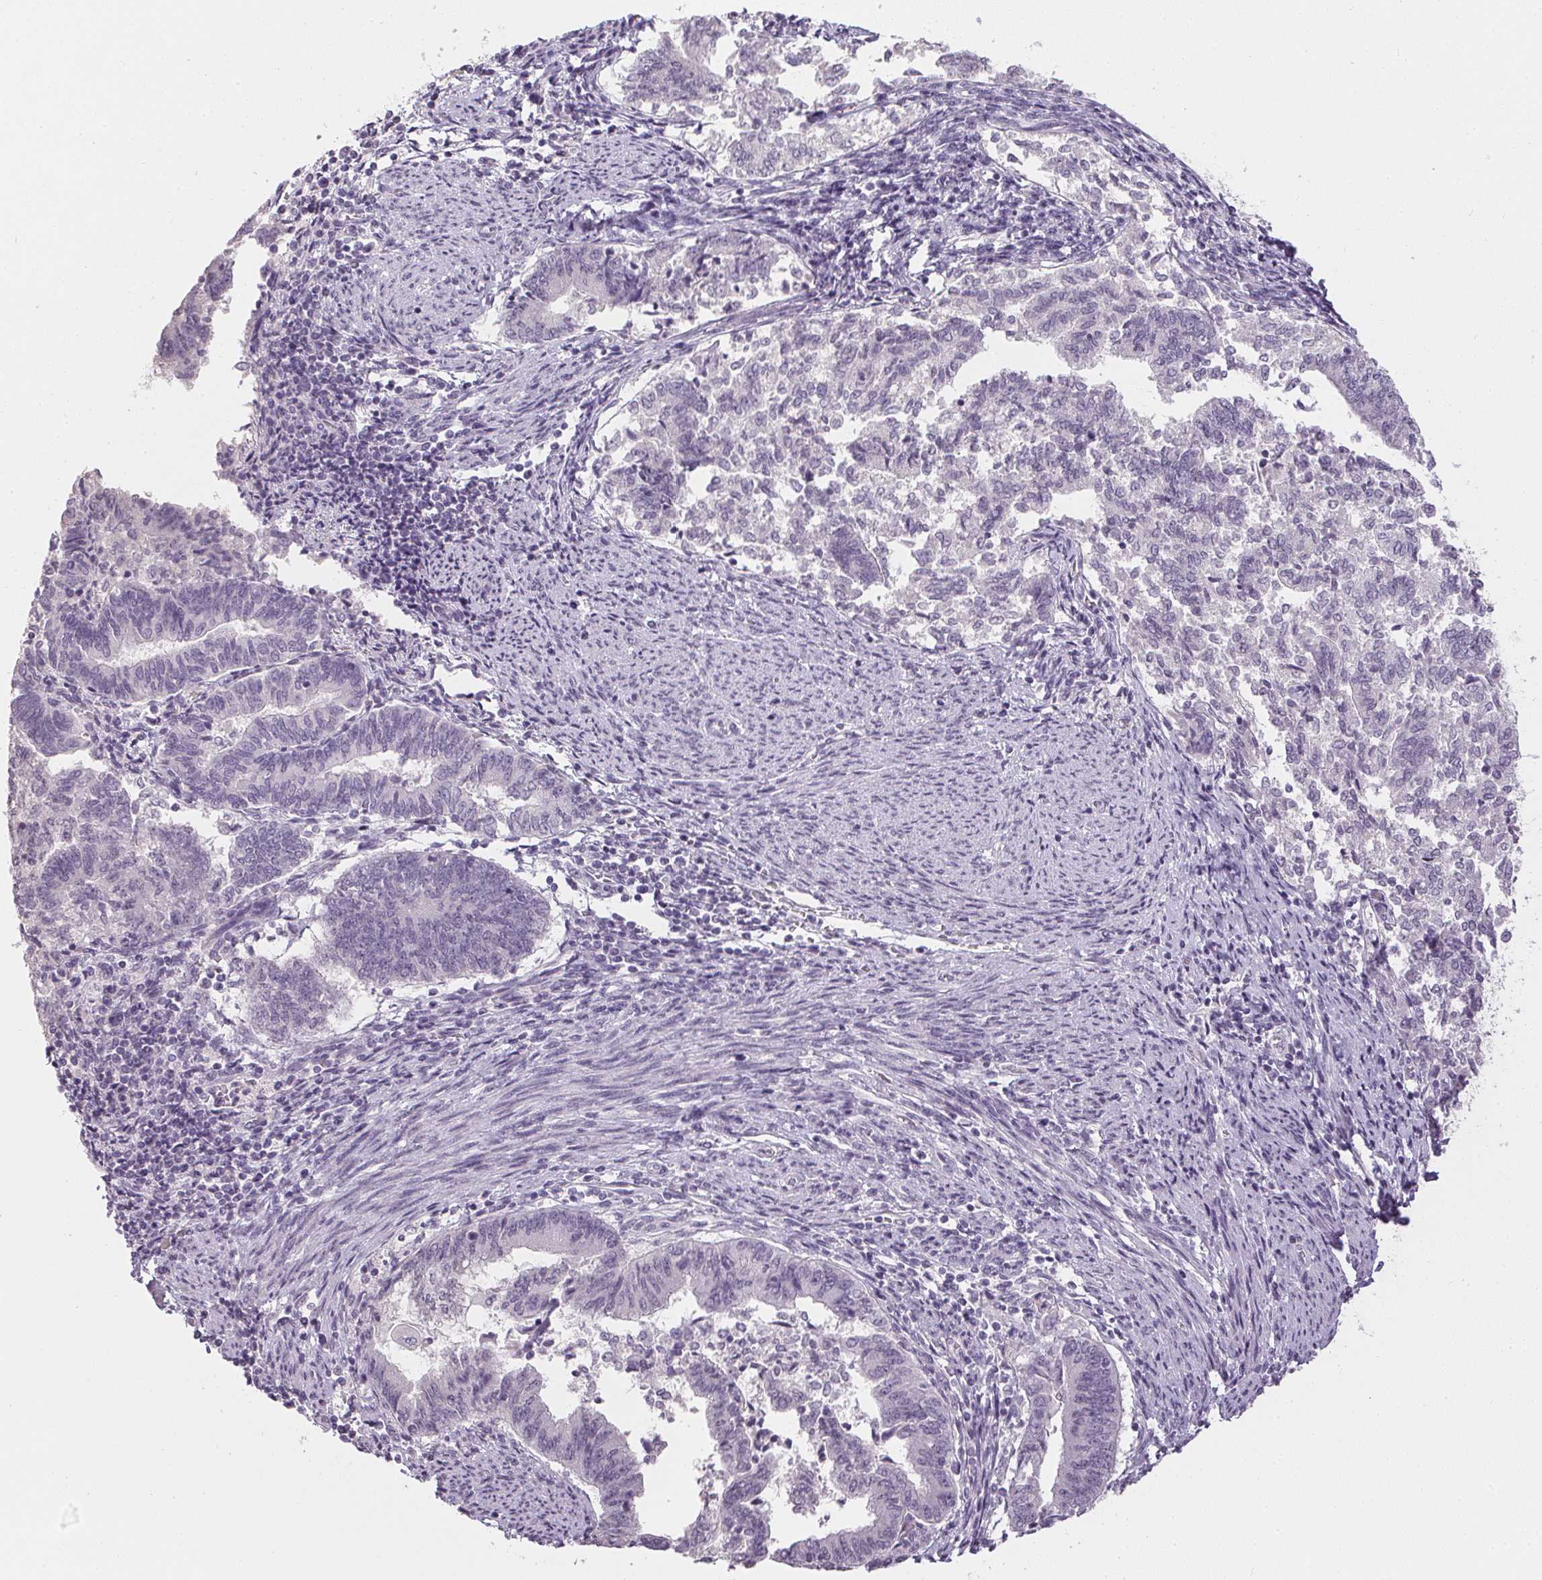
{"staining": {"intensity": "negative", "quantity": "none", "location": "none"}, "tissue": "endometrial cancer", "cell_type": "Tumor cells", "image_type": "cancer", "snomed": [{"axis": "morphology", "description": "Adenocarcinoma, NOS"}, {"axis": "topography", "description": "Endometrium"}], "caption": "There is no significant staining in tumor cells of endometrial cancer (adenocarcinoma). (Stains: DAB immunohistochemistry (IHC) with hematoxylin counter stain, Microscopy: brightfield microscopy at high magnification).", "gene": "PPY", "patient": {"sex": "female", "age": 65}}